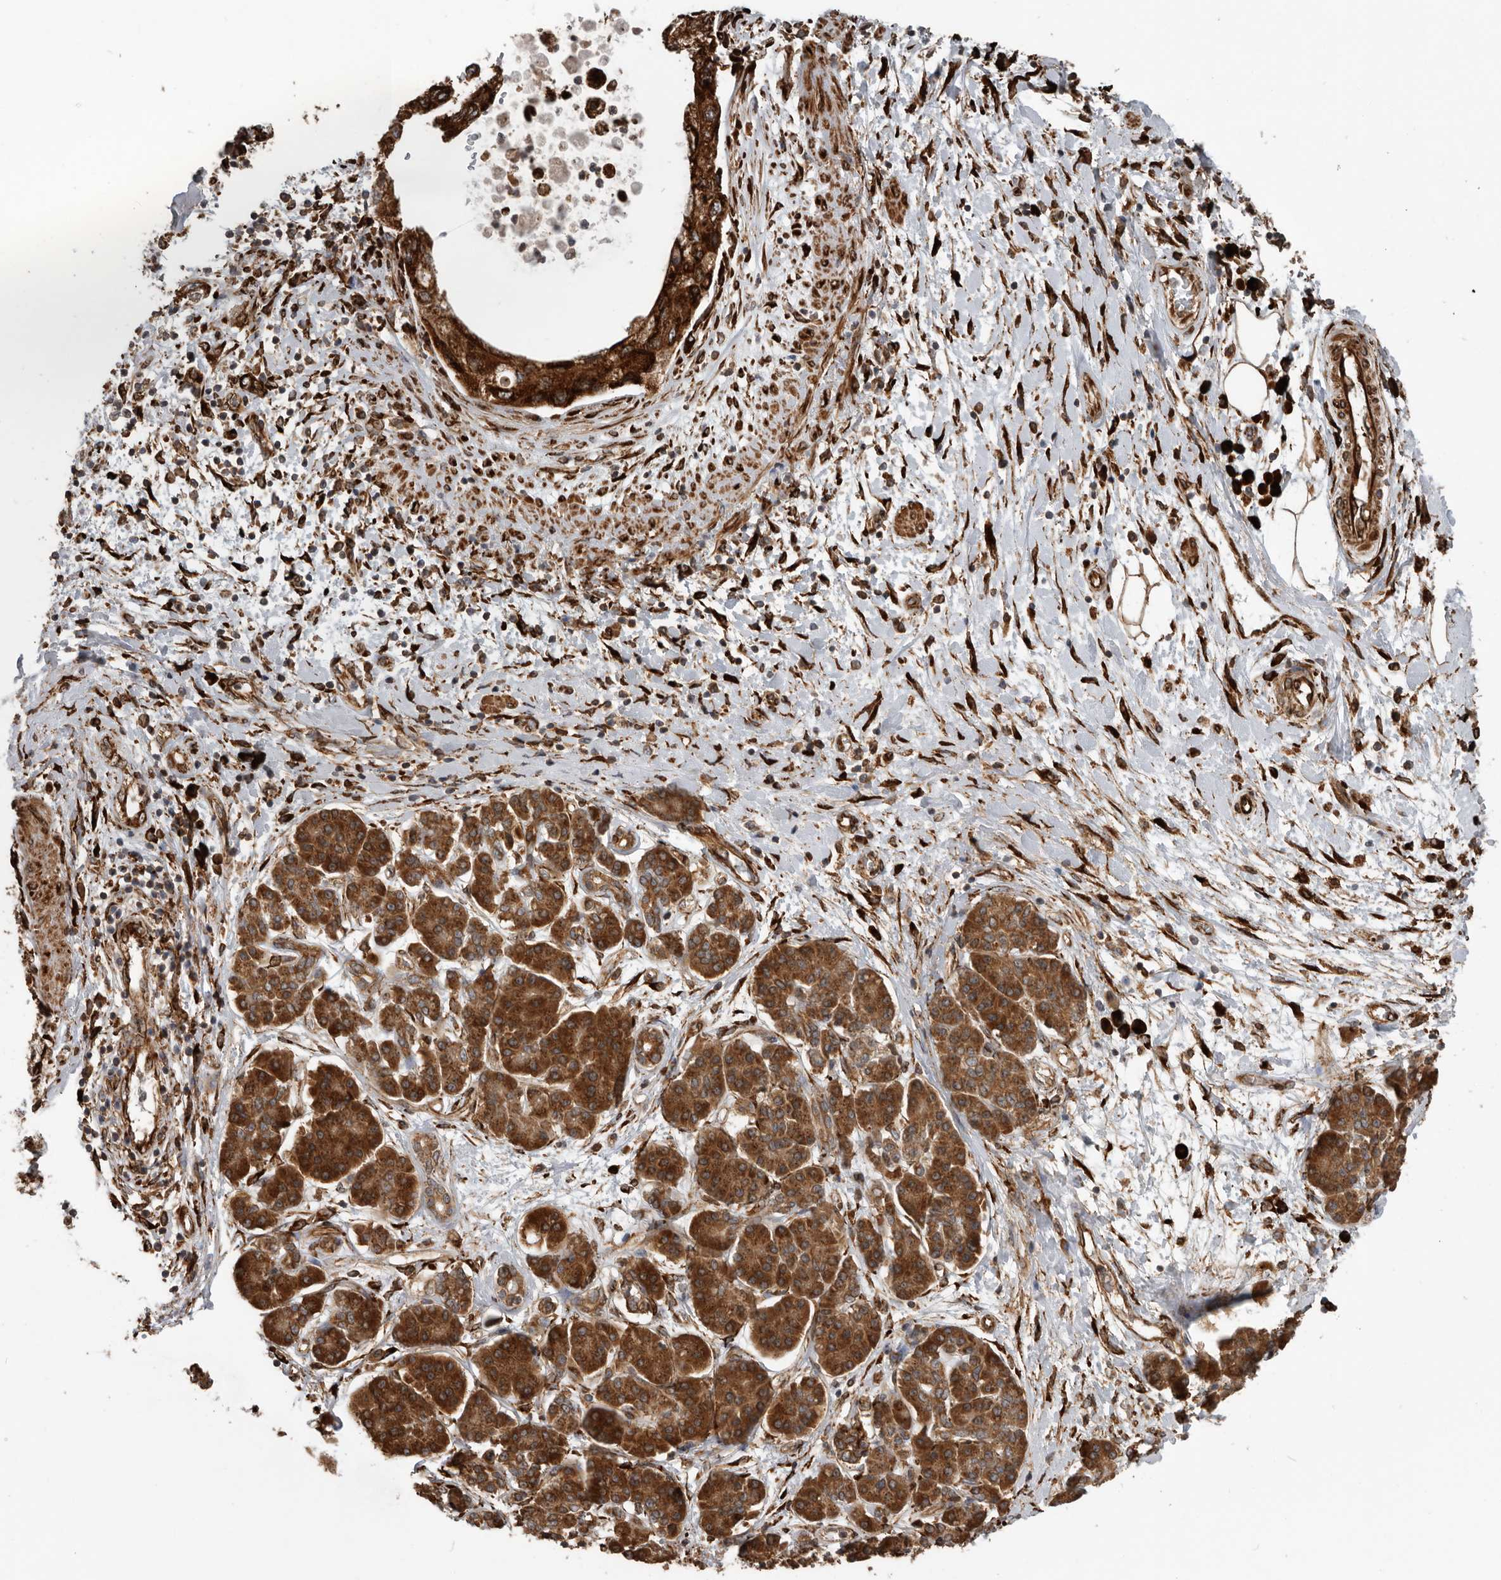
{"staining": {"intensity": "strong", "quantity": ">75%", "location": "cytoplasmic/membranous"}, "tissue": "pancreatic cancer", "cell_type": "Tumor cells", "image_type": "cancer", "snomed": [{"axis": "morphology", "description": "Adenocarcinoma, NOS"}, {"axis": "topography", "description": "Pancreas"}], "caption": "Tumor cells show high levels of strong cytoplasmic/membranous staining in approximately >75% of cells in human pancreatic adenocarcinoma. The protein is shown in brown color, while the nuclei are stained blue.", "gene": "CEP350", "patient": {"sex": "female", "age": 73}}